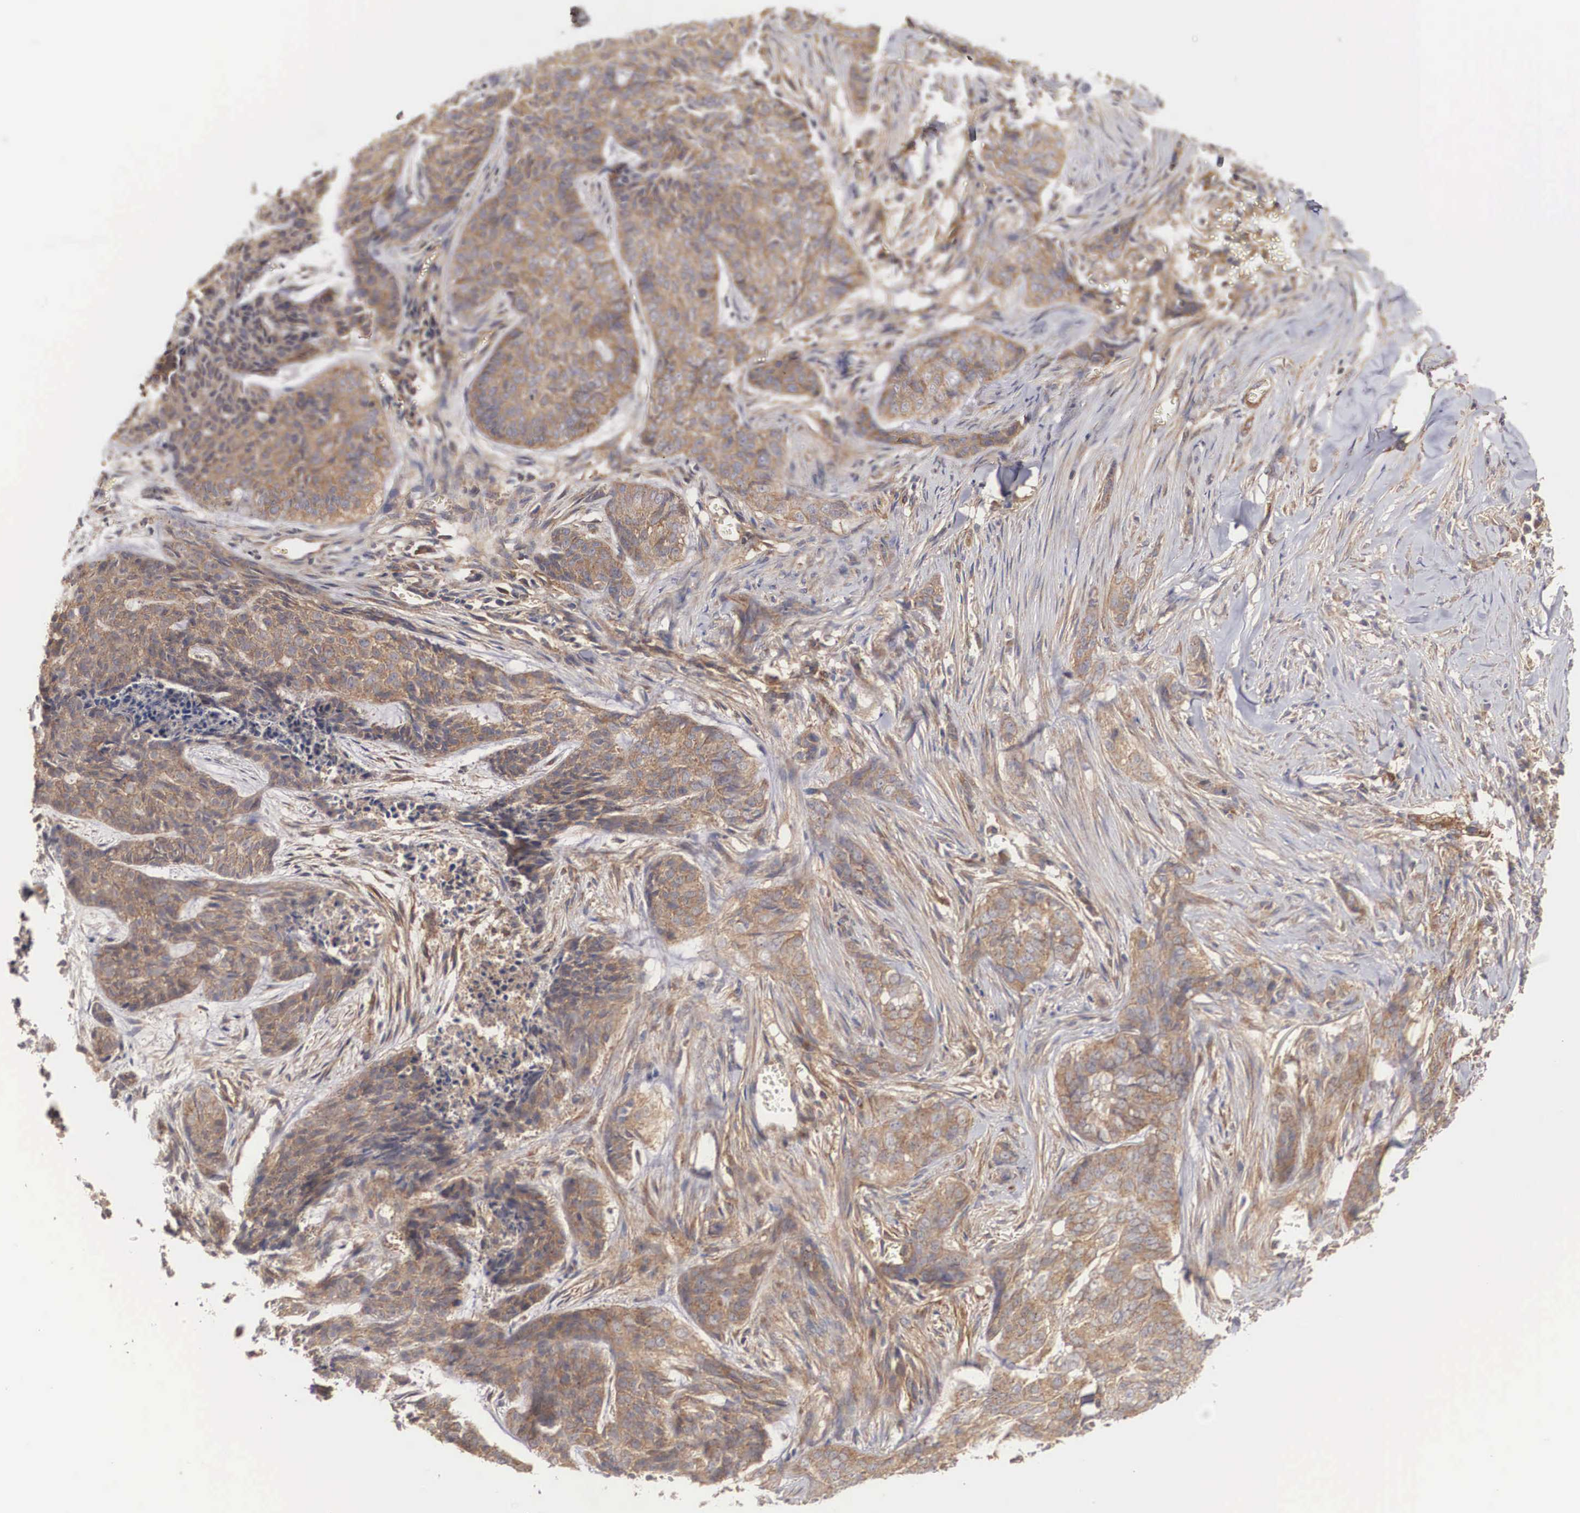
{"staining": {"intensity": "moderate", "quantity": ">75%", "location": "cytoplasmic/membranous"}, "tissue": "skin cancer", "cell_type": "Tumor cells", "image_type": "cancer", "snomed": [{"axis": "morphology", "description": "Normal tissue, NOS"}, {"axis": "morphology", "description": "Basal cell carcinoma"}, {"axis": "topography", "description": "Skin"}], "caption": "Brown immunohistochemical staining in human skin cancer (basal cell carcinoma) reveals moderate cytoplasmic/membranous staining in about >75% of tumor cells.", "gene": "ARMCX4", "patient": {"sex": "female", "age": 65}}